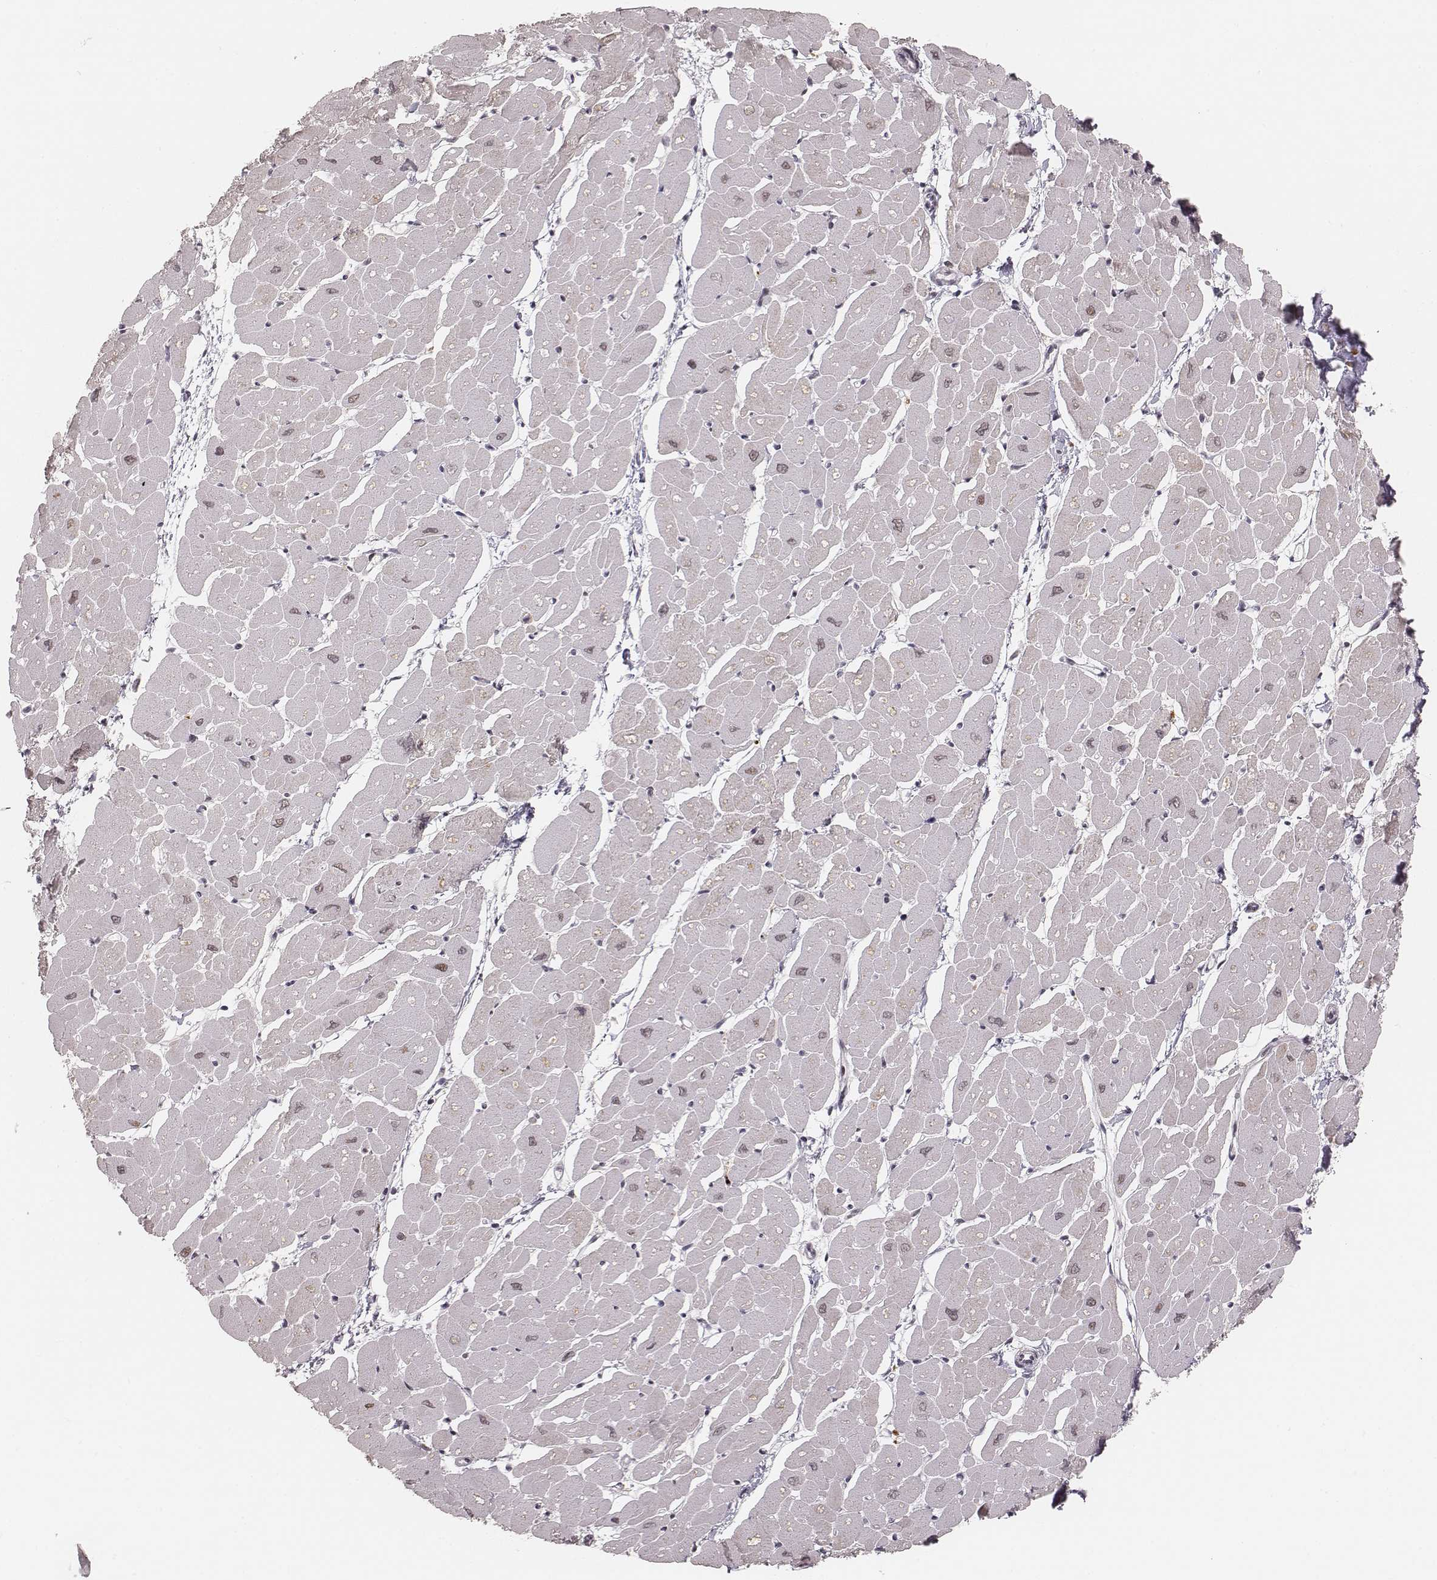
{"staining": {"intensity": "weak", "quantity": "<25%", "location": "cytoplasmic/membranous"}, "tissue": "heart muscle", "cell_type": "Cardiomyocytes", "image_type": "normal", "snomed": [{"axis": "morphology", "description": "Normal tissue, NOS"}, {"axis": "topography", "description": "Heart"}], "caption": "This is an immunohistochemistry histopathology image of unremarkable heart muscle. There is no positivity in cardiomyocytes.", "gene": "HNRNPC", "patient": {"sex": "male", "age": 57}}